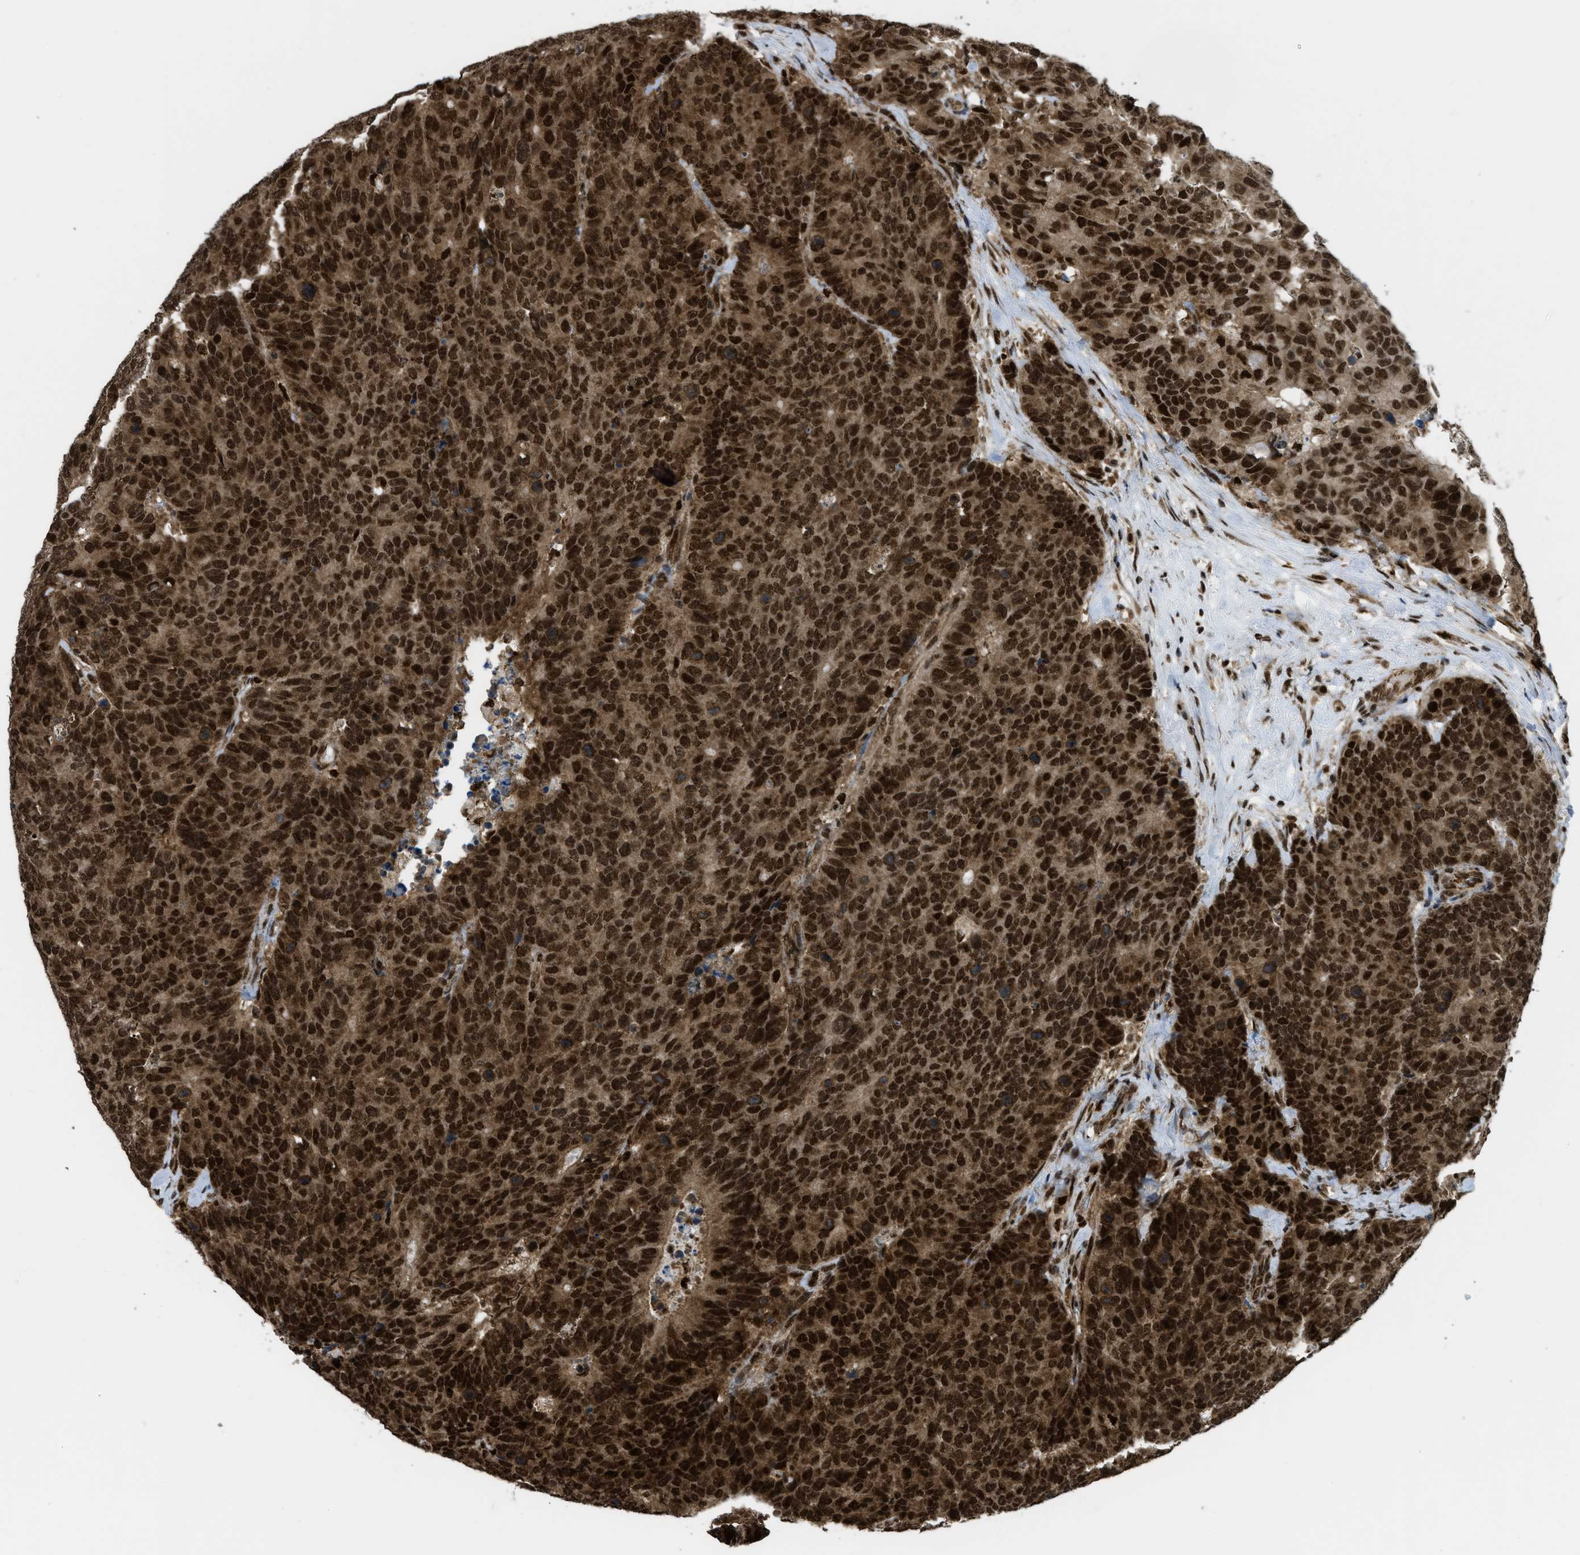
{"staining": {"intensity": "strong", "quantity": ">75%", "location": "nuclear"}, "tissue": "colorectal cancer", "cell_type": "Tumor cells", "image_type": "cancer", "snomed": [{"axis": "morphology", "description": "Adenocarcinoma, NOS"}, {"axis": "topography", "description": "Colon"}], "caption": "The immunohistochemical stain shows strong nuclear expression in tumor cells of colorectal cancer (adenocarcinoma) tissue.", "gene": "TNPO1", "patient": {"sex": "female", "age": 86}}